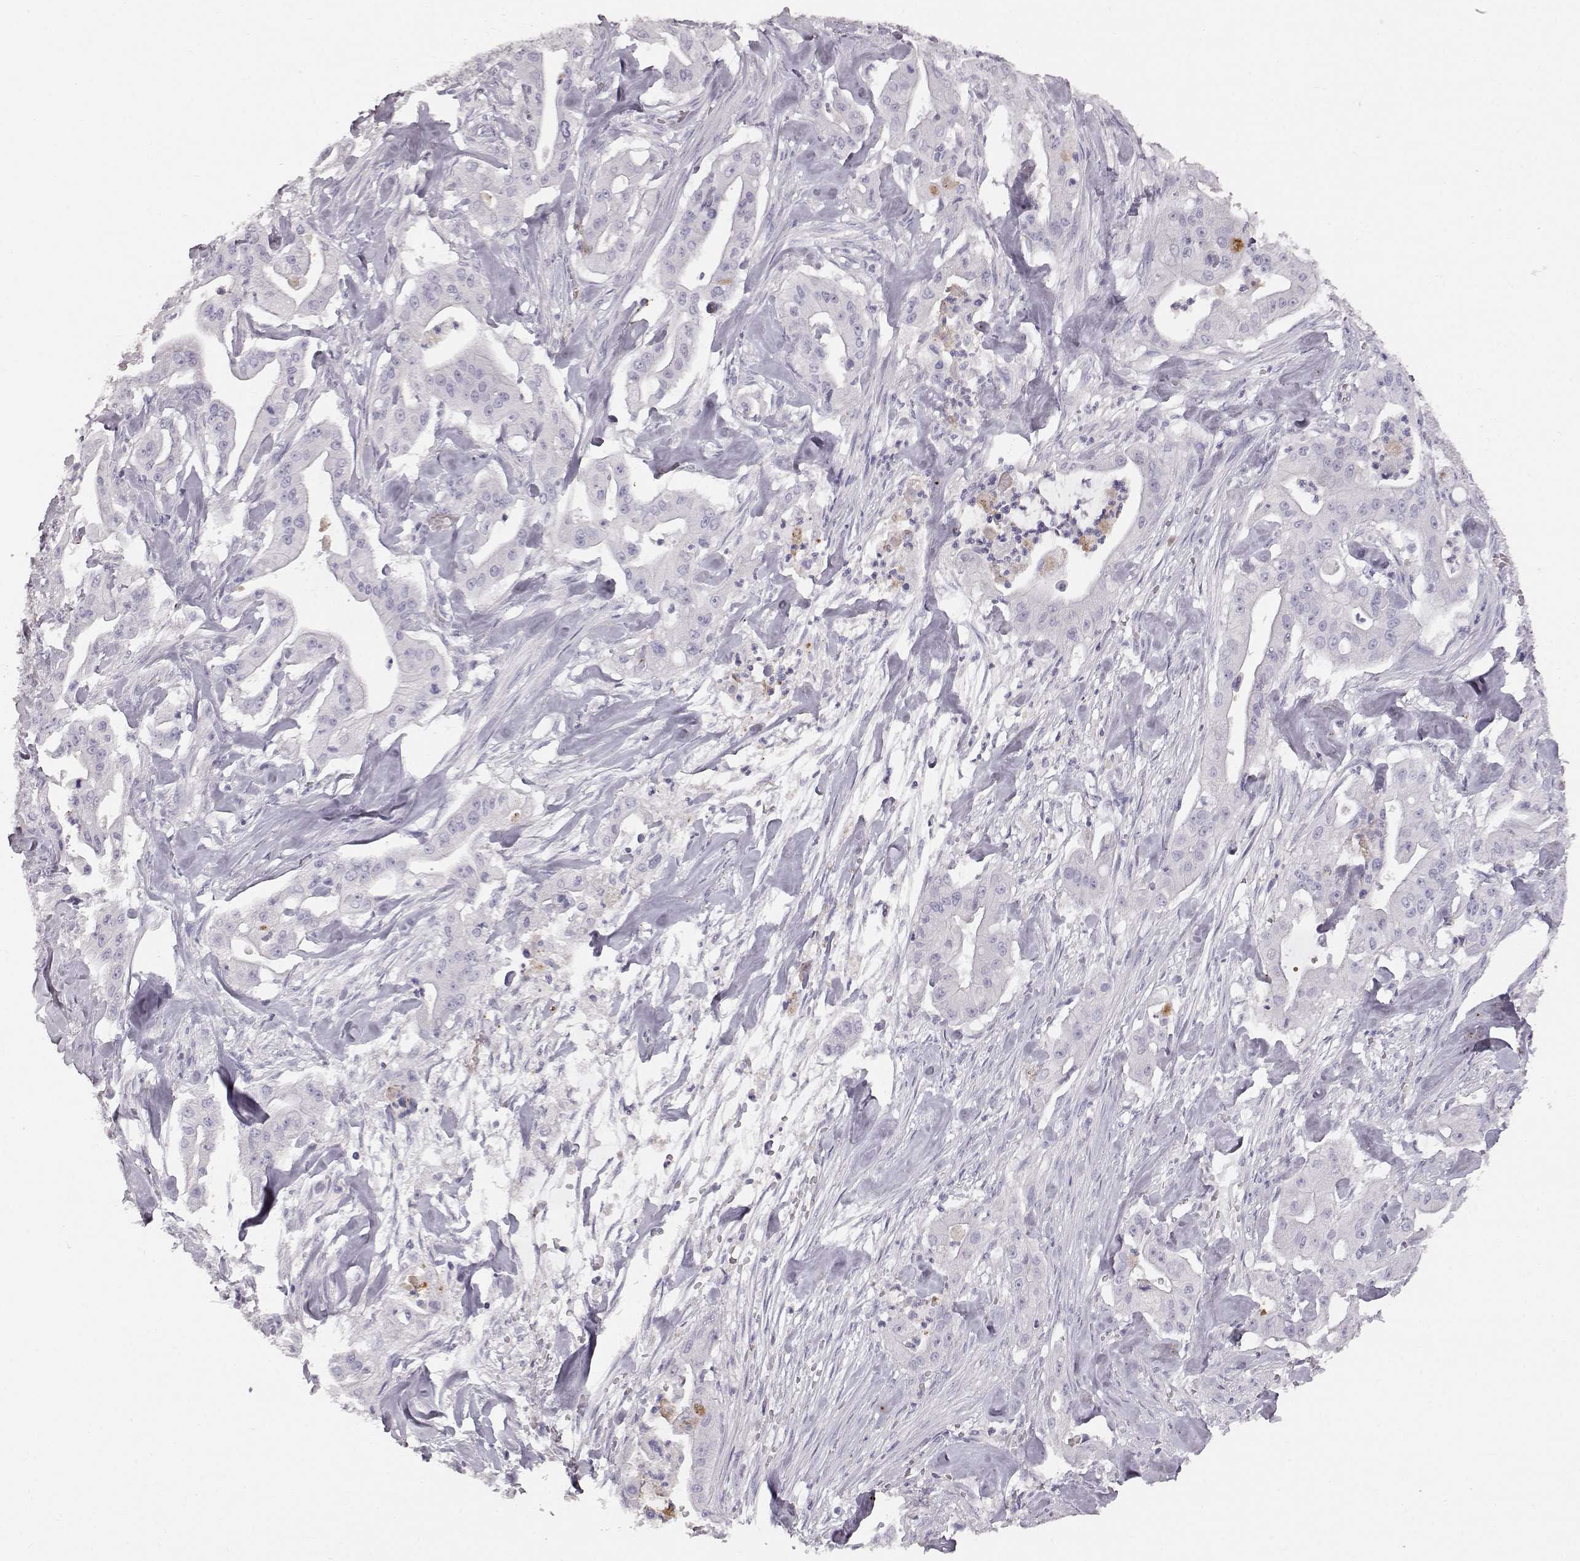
{"staining": {"intensity": "negative", "quantity": "none", "location": "none"}, "tissue": "pancreatic cancer", "cell_type": "Tumor cells", "image_type": "cancer", "snomed": [{"axis": "morphology", "description": "Normal tissue, NOS"}, {"axis": "morphology", "description": "Inflammation, NOS"}, {"axis": "morphology", "description": "Adenocarcinoma, NOS"}, {"axis": "topography", "description": "Pancreas"}], "caption": "Adenocarcinoma (pancreatic) was stained to show a protein in brown. There is no significant expression in tumor cells.", "gene": "KRTAP16-1", "patient": {"sex": "male", "age": 57}}